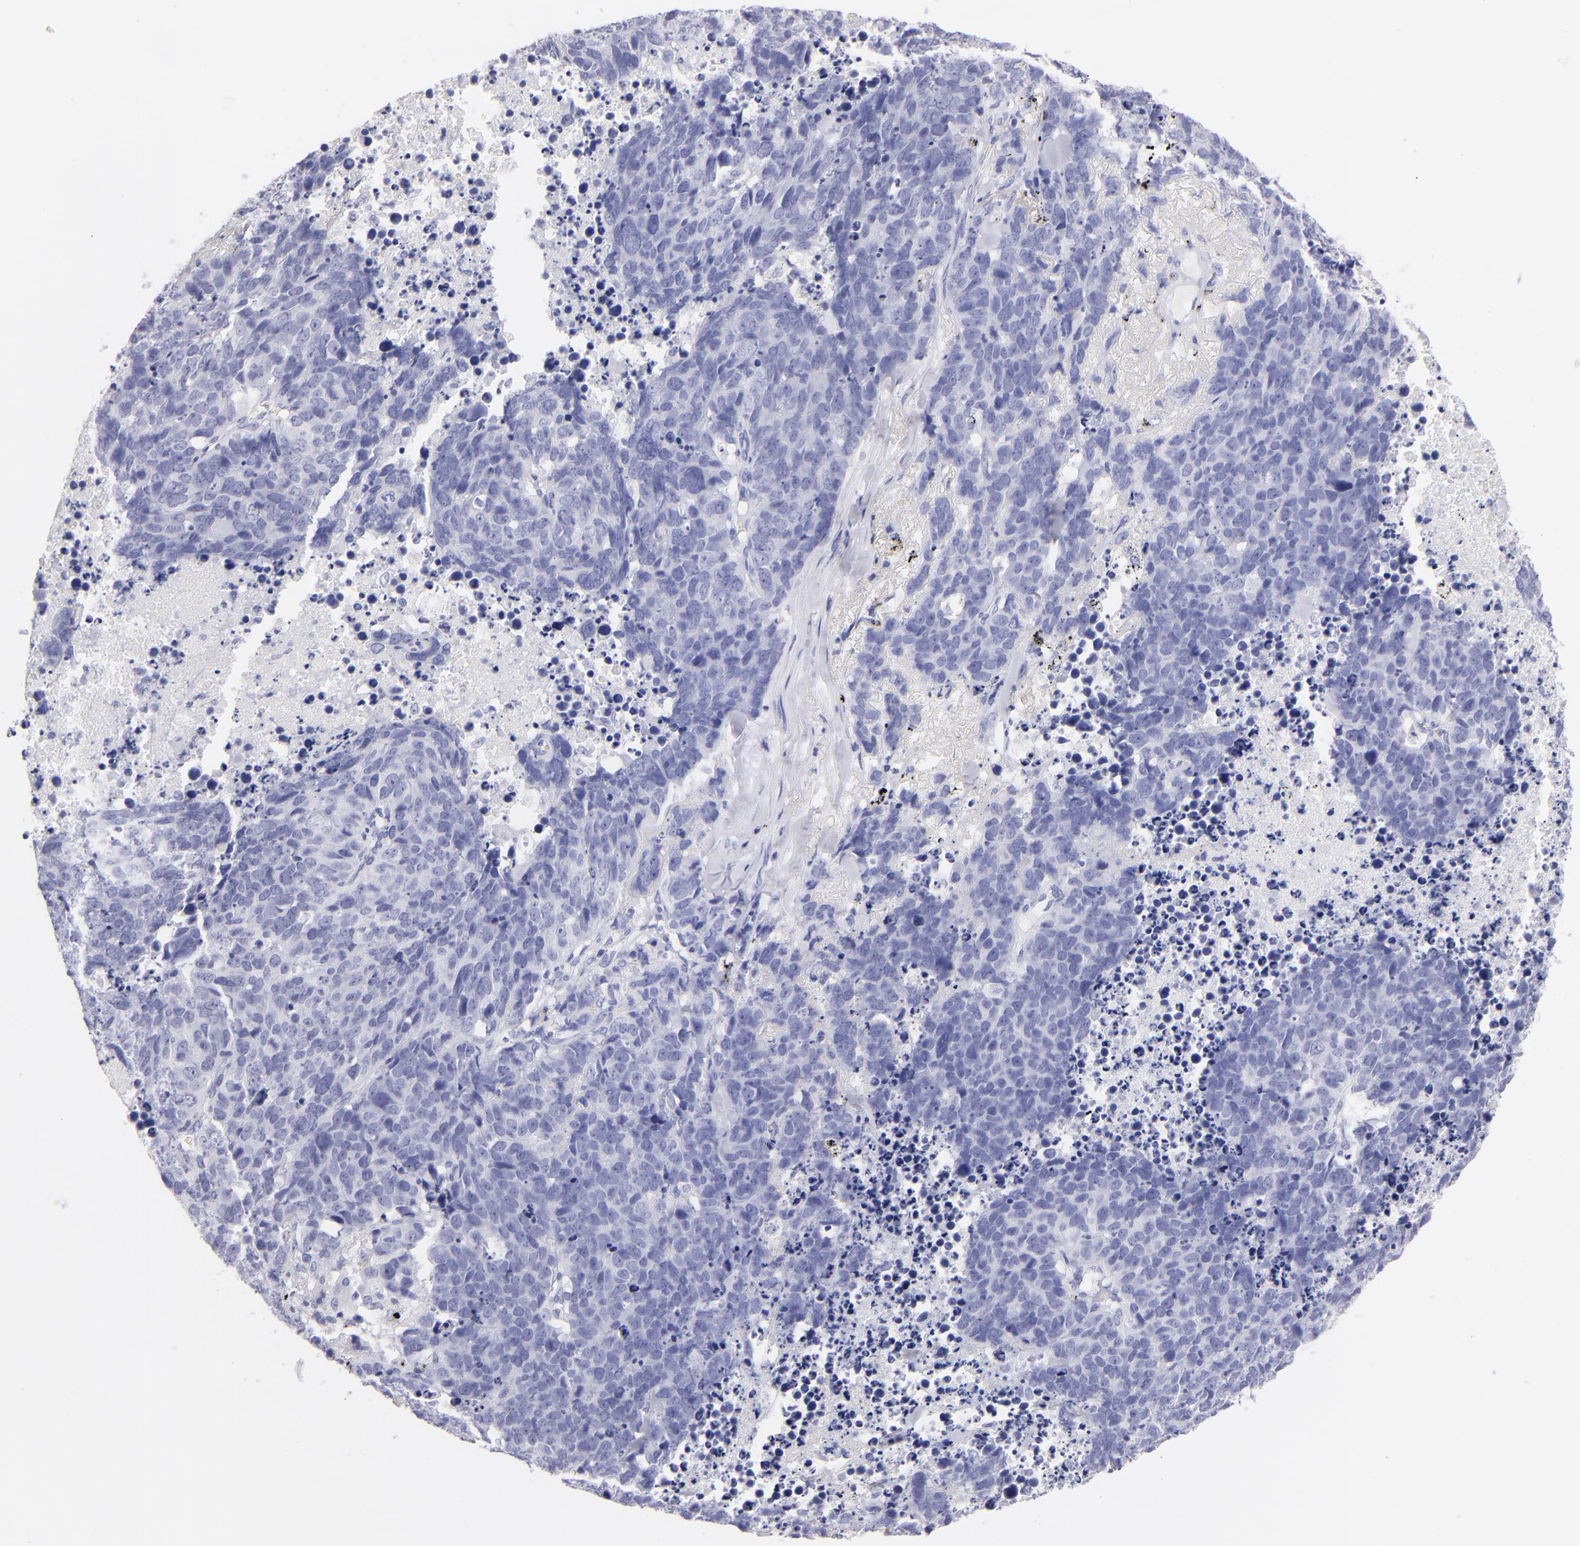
{"staining": {"intensity": "negative", "quantity": "none", "location": "none"}, "tissue": "lung cancer", "cell_type": "Tumor cells", "image_type": "cancer", "snomed": [{"axis": "morphology", "description": "Carcinoid, malignant, NOS"}, {"axis": "topography", "description": "Lung"}], "caption": "This is a micrograph of IHC staining of lung carcinoid (malignant), which shows no positivity in tumor cells.", "gene": "PRPH", "patient": {"sex": "male", "age": 60}}